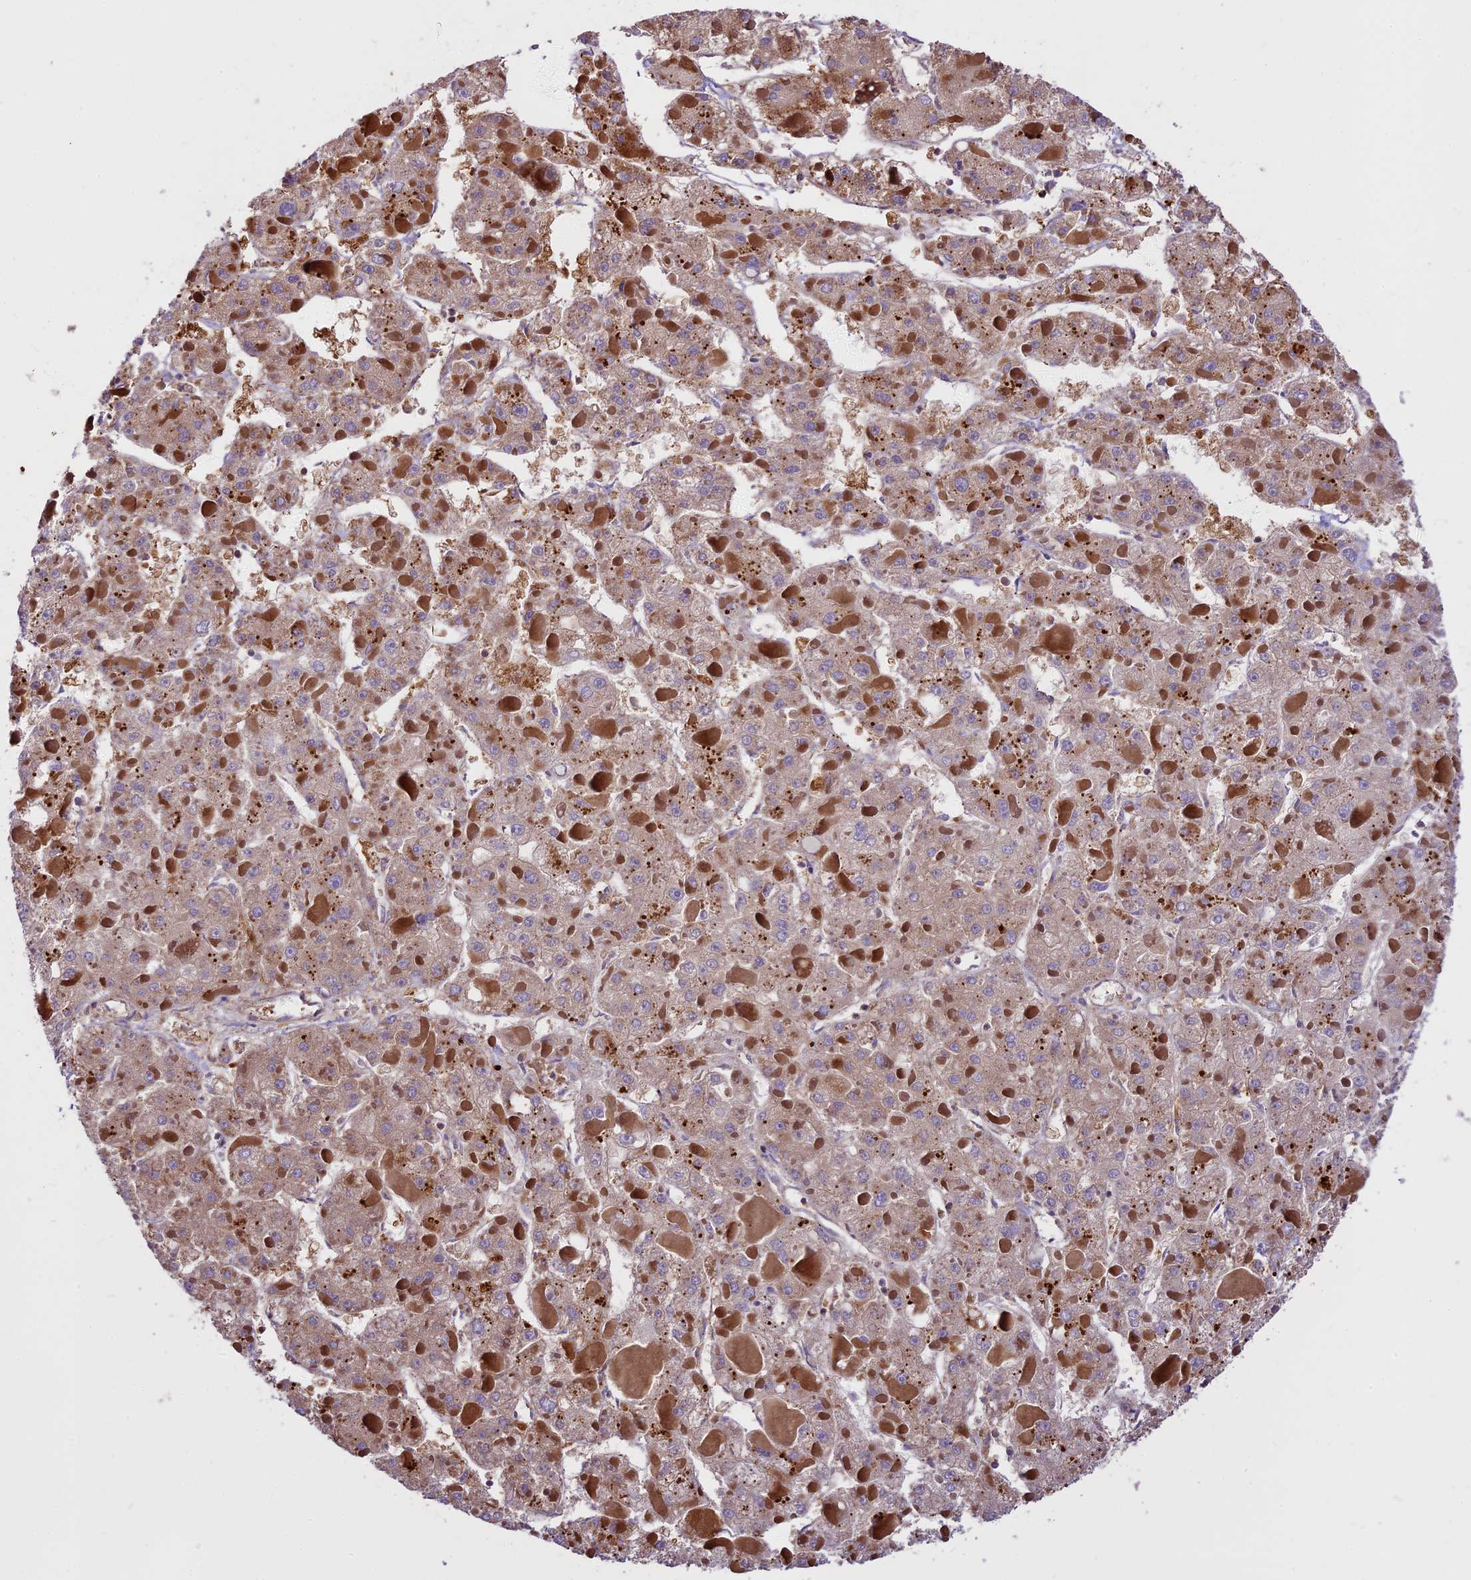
{"staining": {"intensity": "weak", "quantity": "<25%", "location": "cytoplasmic/membranous"}, "tissue": "liver cancer", "cell_type": "Tumor cells", "image_type": "cancer", "snomed": [{"axis": "morphology", "description": "Carcinoma, Hepatocellular, NOS"}, {"axis": "topography", "description": "Liver"}], "caption": "An image of human liver hepatocellular carcinoma is negative for staining in tumor cells. The staining was performed using DAB (3,3'-diaminobenzidine) to visualize the protein expression in brown, while the nuclei were stained in blue with hematoxylin (Magnification: 20x).", "gene": "KARS1", "patient": {"sex": "female", "age": 73}}